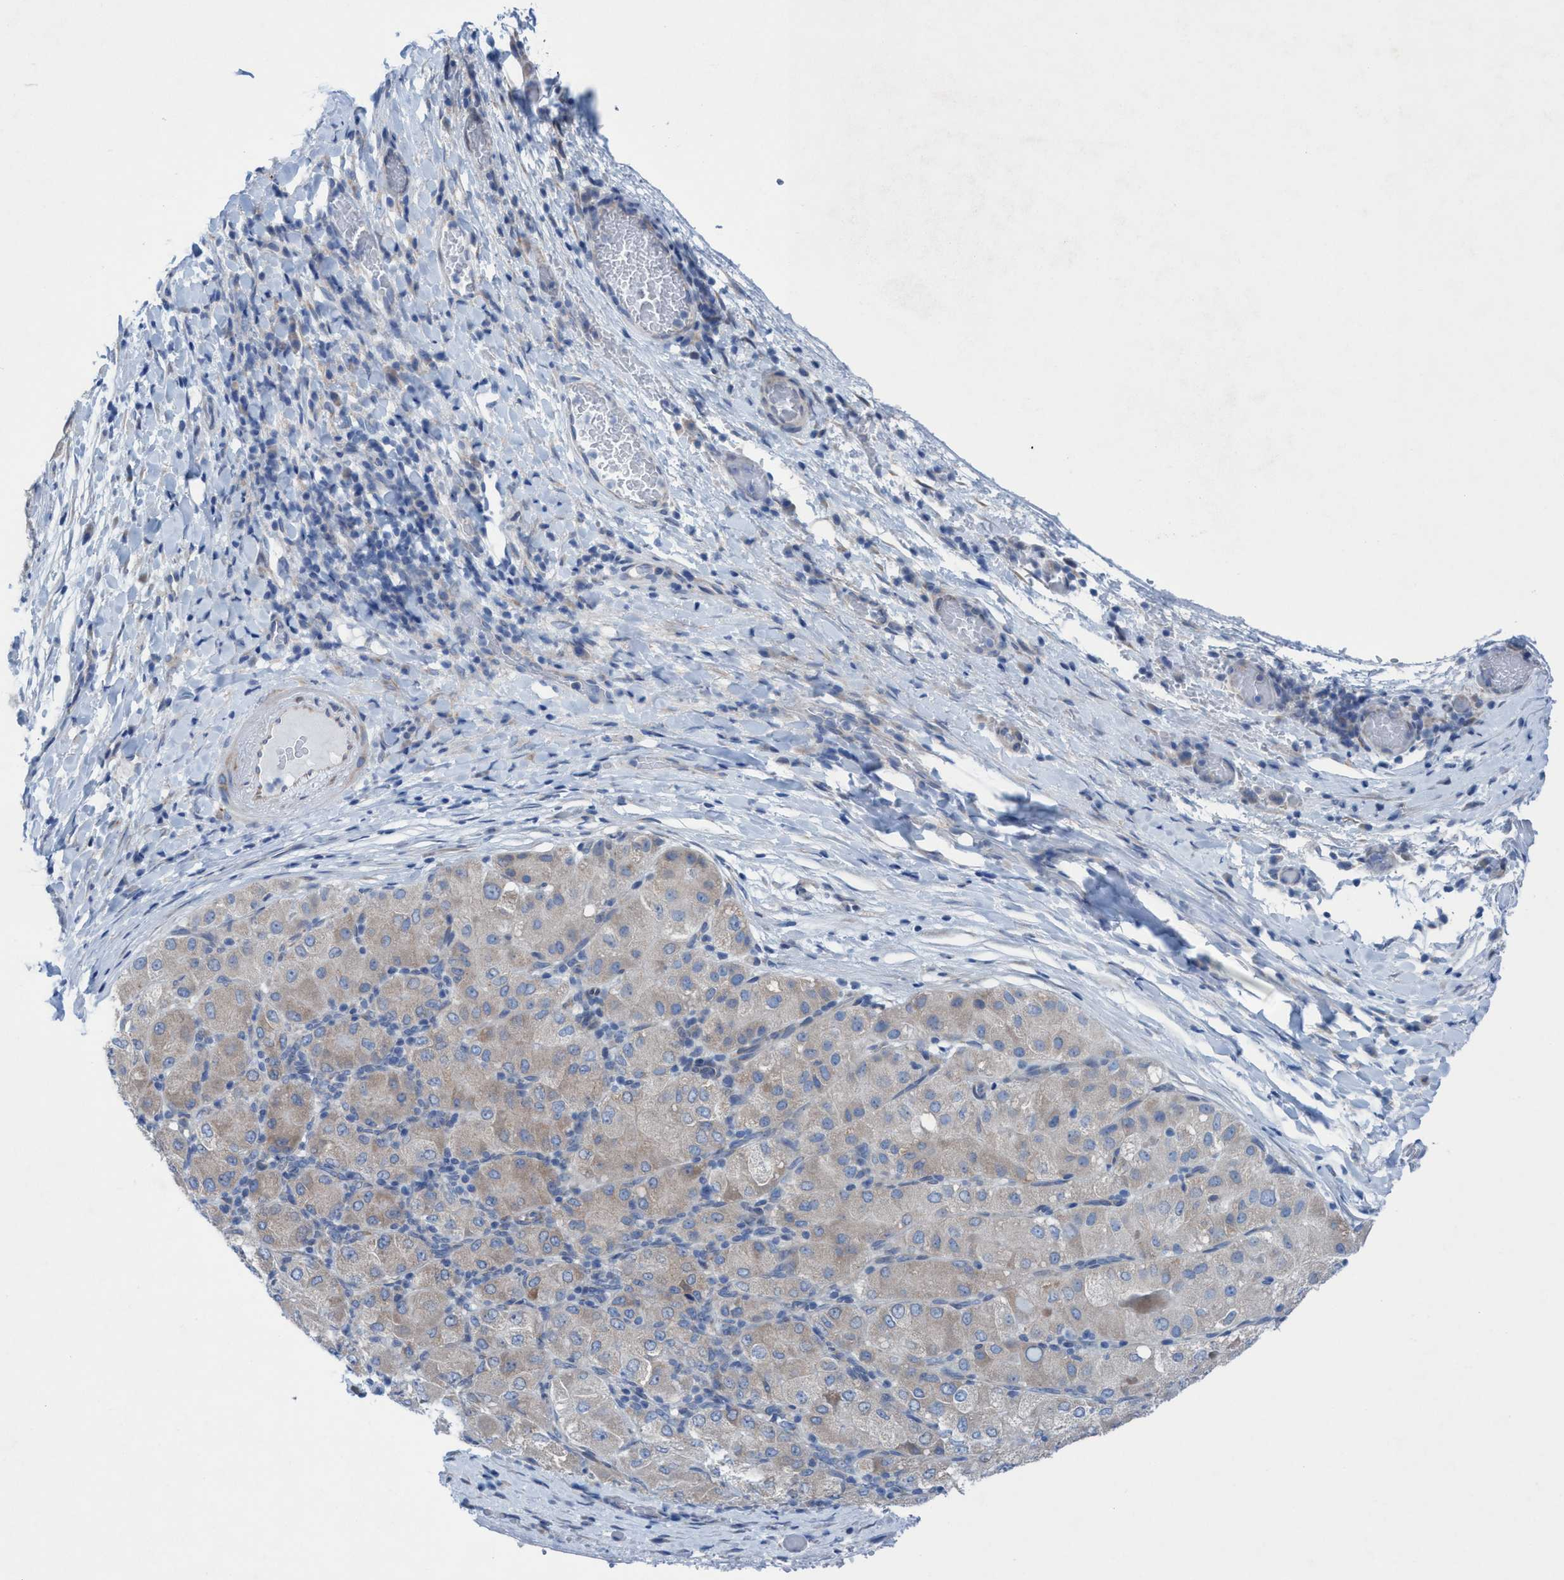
{"staining": {"intensity": "weak", "quantity": "<25%", "location": "cytoplasmic/membranous"}, "tissue": "liver cancer", "cell_type": "Tumor cells", "image_type": "cancer", "snomed": [{"axis": "morphology", "description": "Carcinoma, Hepatocellular, NOS"}, {"axis": "topography", "description": "Liver"}], "caption": "This is a image of IHC staining of liver hepatocellular carcinoma, which shows no positivity in tumor cells.", "gene": "RSAD1", "patient": {"sex": "male", "age": 80}}